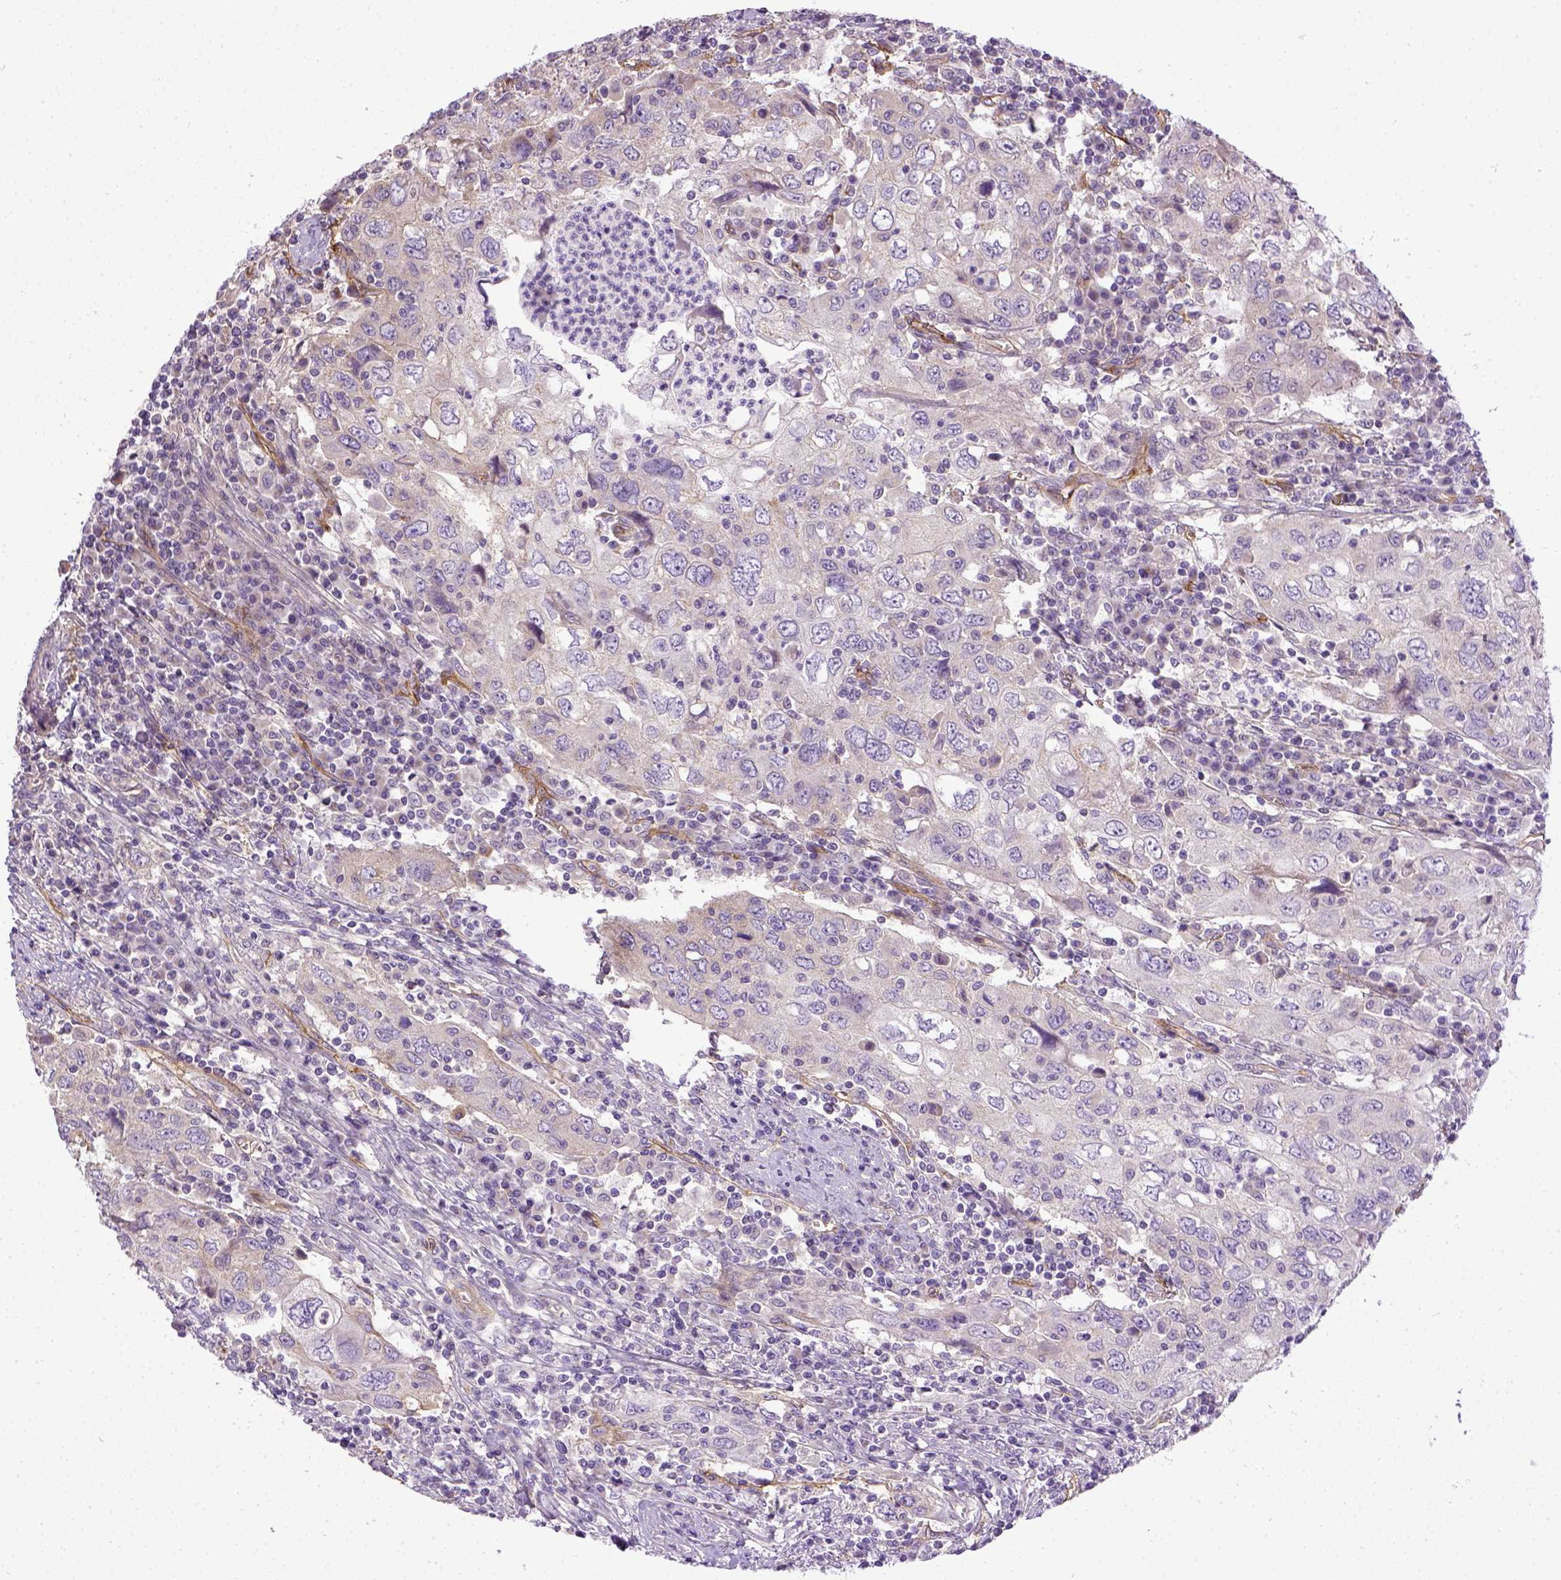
{"staining": {"intensity": "negative", "quantity": "none", "location": "none"}, "tissue": "urothelial cancer", "cell_type": "Tumor cells", "image_type": "cancer", "snomed": [{"axis": "morphology", "description": "Urothelial carcinoma, High grade"}, {"axis": "topography", "description": "Urinary bladder"}], "caption": "An IHC image of urothelial carcinoma (high-grade) is shown. There is no staining in tumor cells of urothelial carcinoma (high-grade).", "gene": "ENG", "patient": {"sex": "male", "age": 76}}